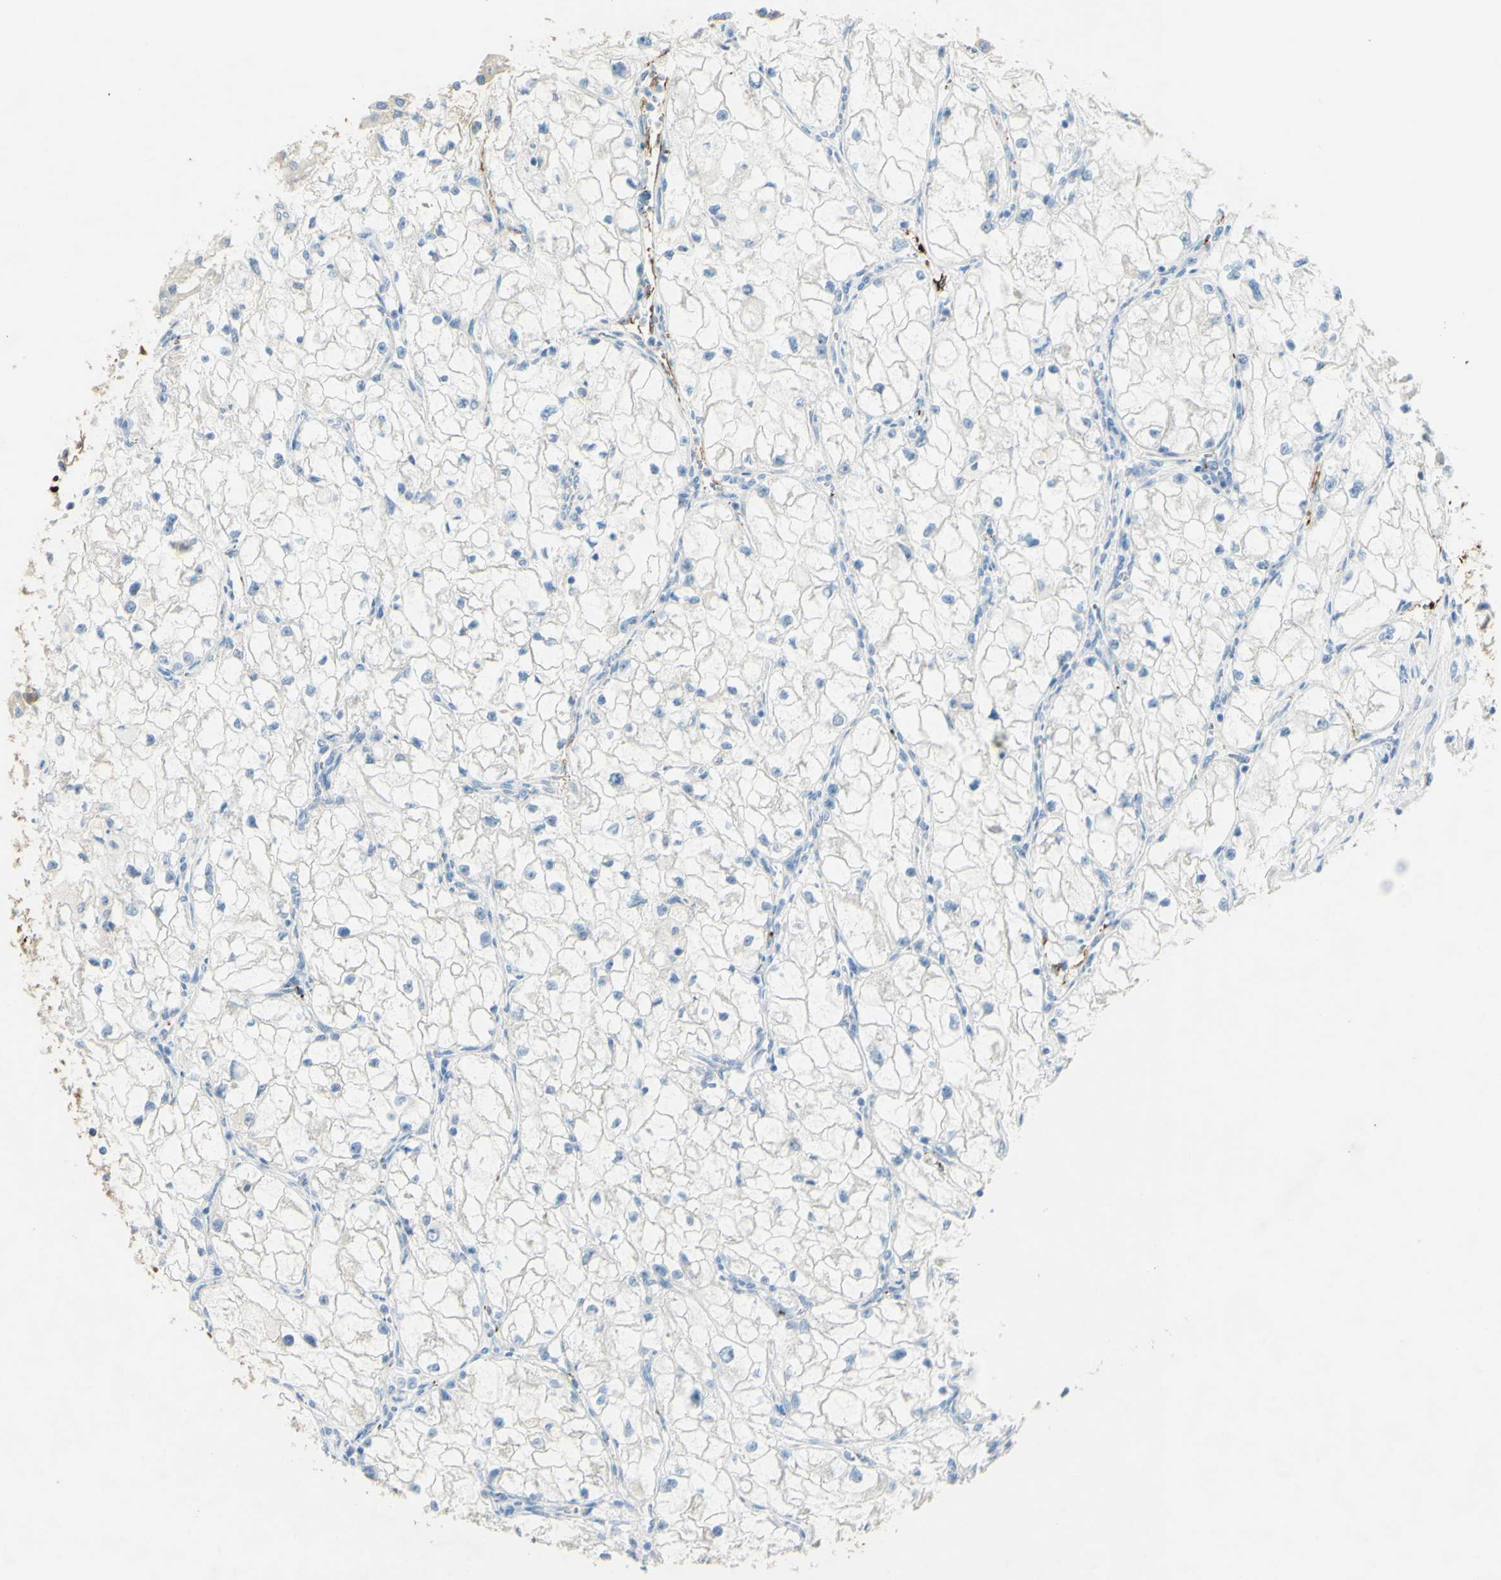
{"staining": {"intensity": "negative", "quantity": "none", "location": "none"}, "tissue": "renal cancer", "cell_type": "Tumor cells", "image_type": "cancer", "snomed": [{"axis": "morphology", "description": "Adenocarcinoma, NOS"}, {"axis": "topography", "description": "Kidney"}], "caption": "Renal adenocarcinoma was stained to show a protein in brown. There is no significant expression in tumor cells.", "gene": "GAN", "patient": {"sex": "female", "age": 70}}